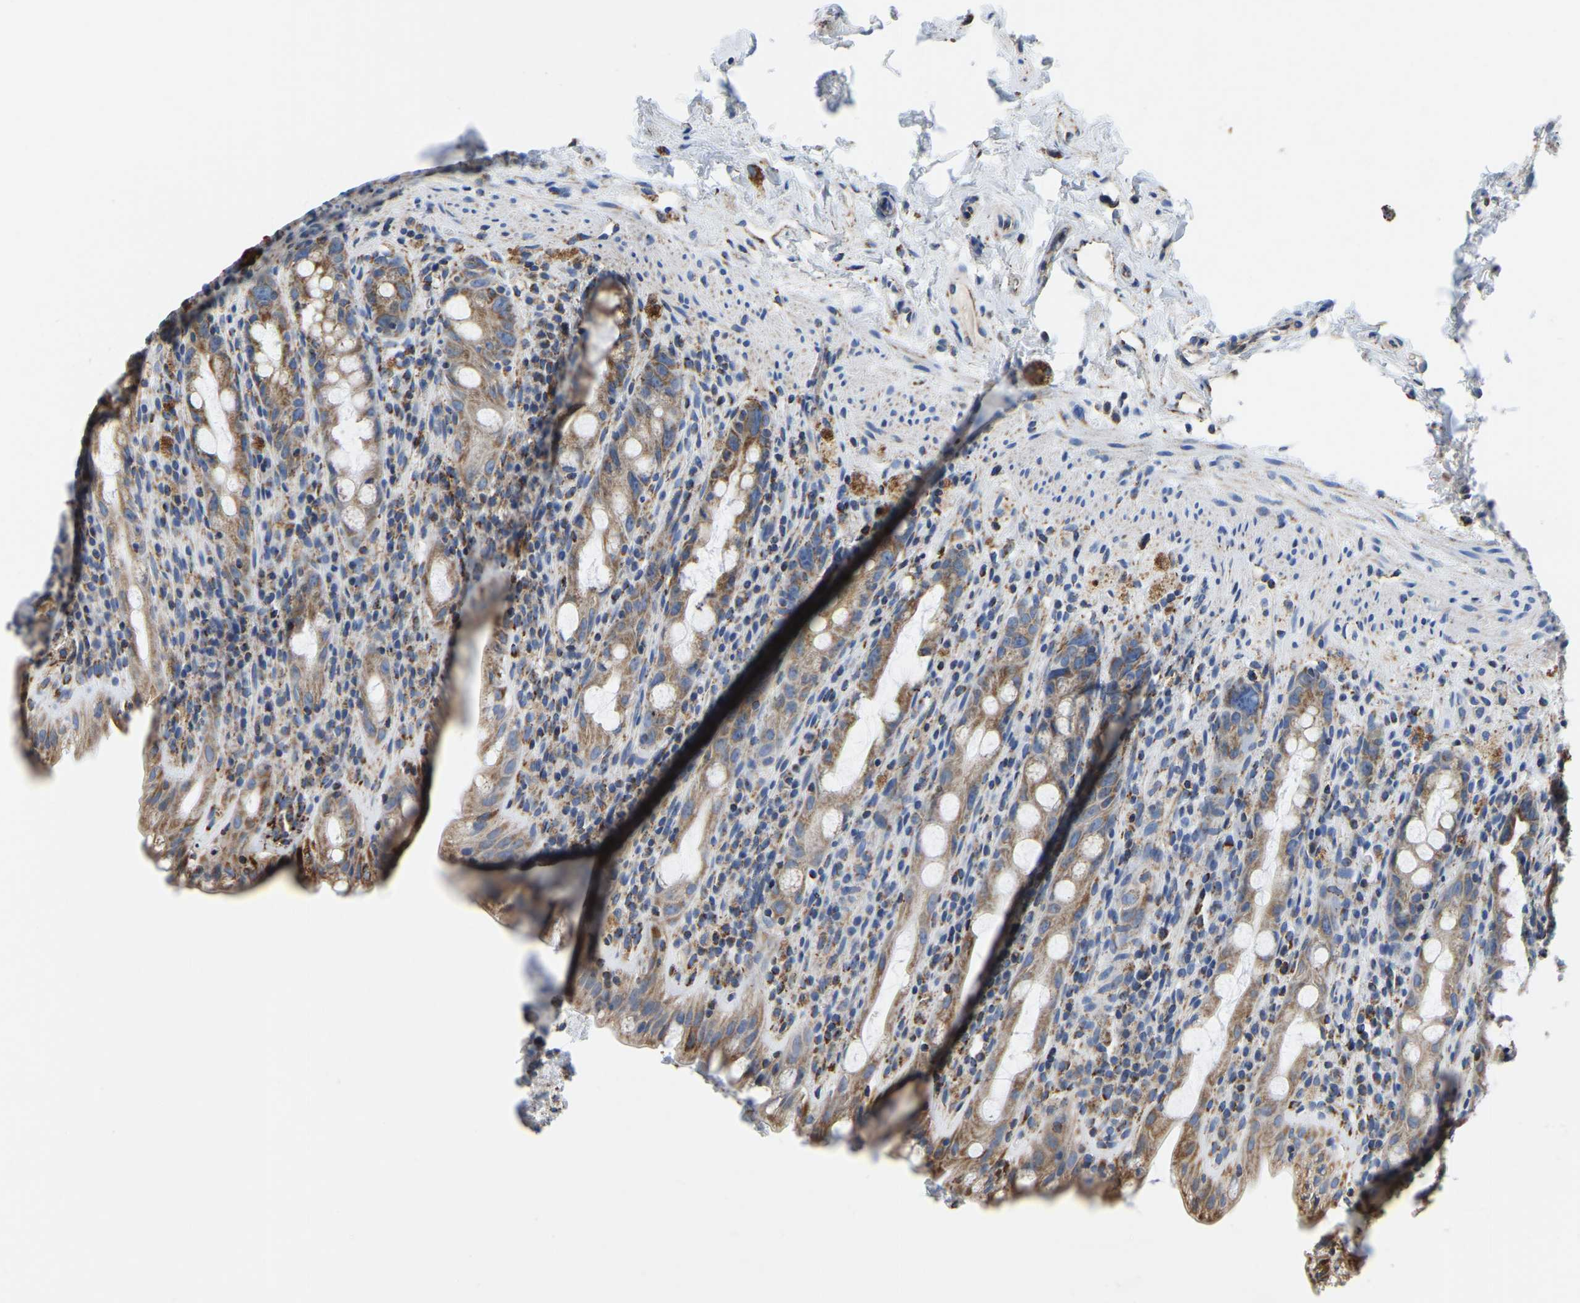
{"staining": {"intensity": "moderate", "quantity": ">75%", "location": "cytoplasmic/membranous"}, "tissue": "rectum", "cell_type": "Glandular cells", "image_type": "normal", "snomed": [{"axis": "morphology", "description": "Normal tissue, NOS"}, {"axis": "topography", "description": "Rectum"}], "caption": "Rectum stained with DAB IHC exhibits medium levels of moderate cytoplasmic/membranous positivity in about >75% of glandular cells.", "gene": "SFXN1", "patient": {"sex": "male", "age": 44}}